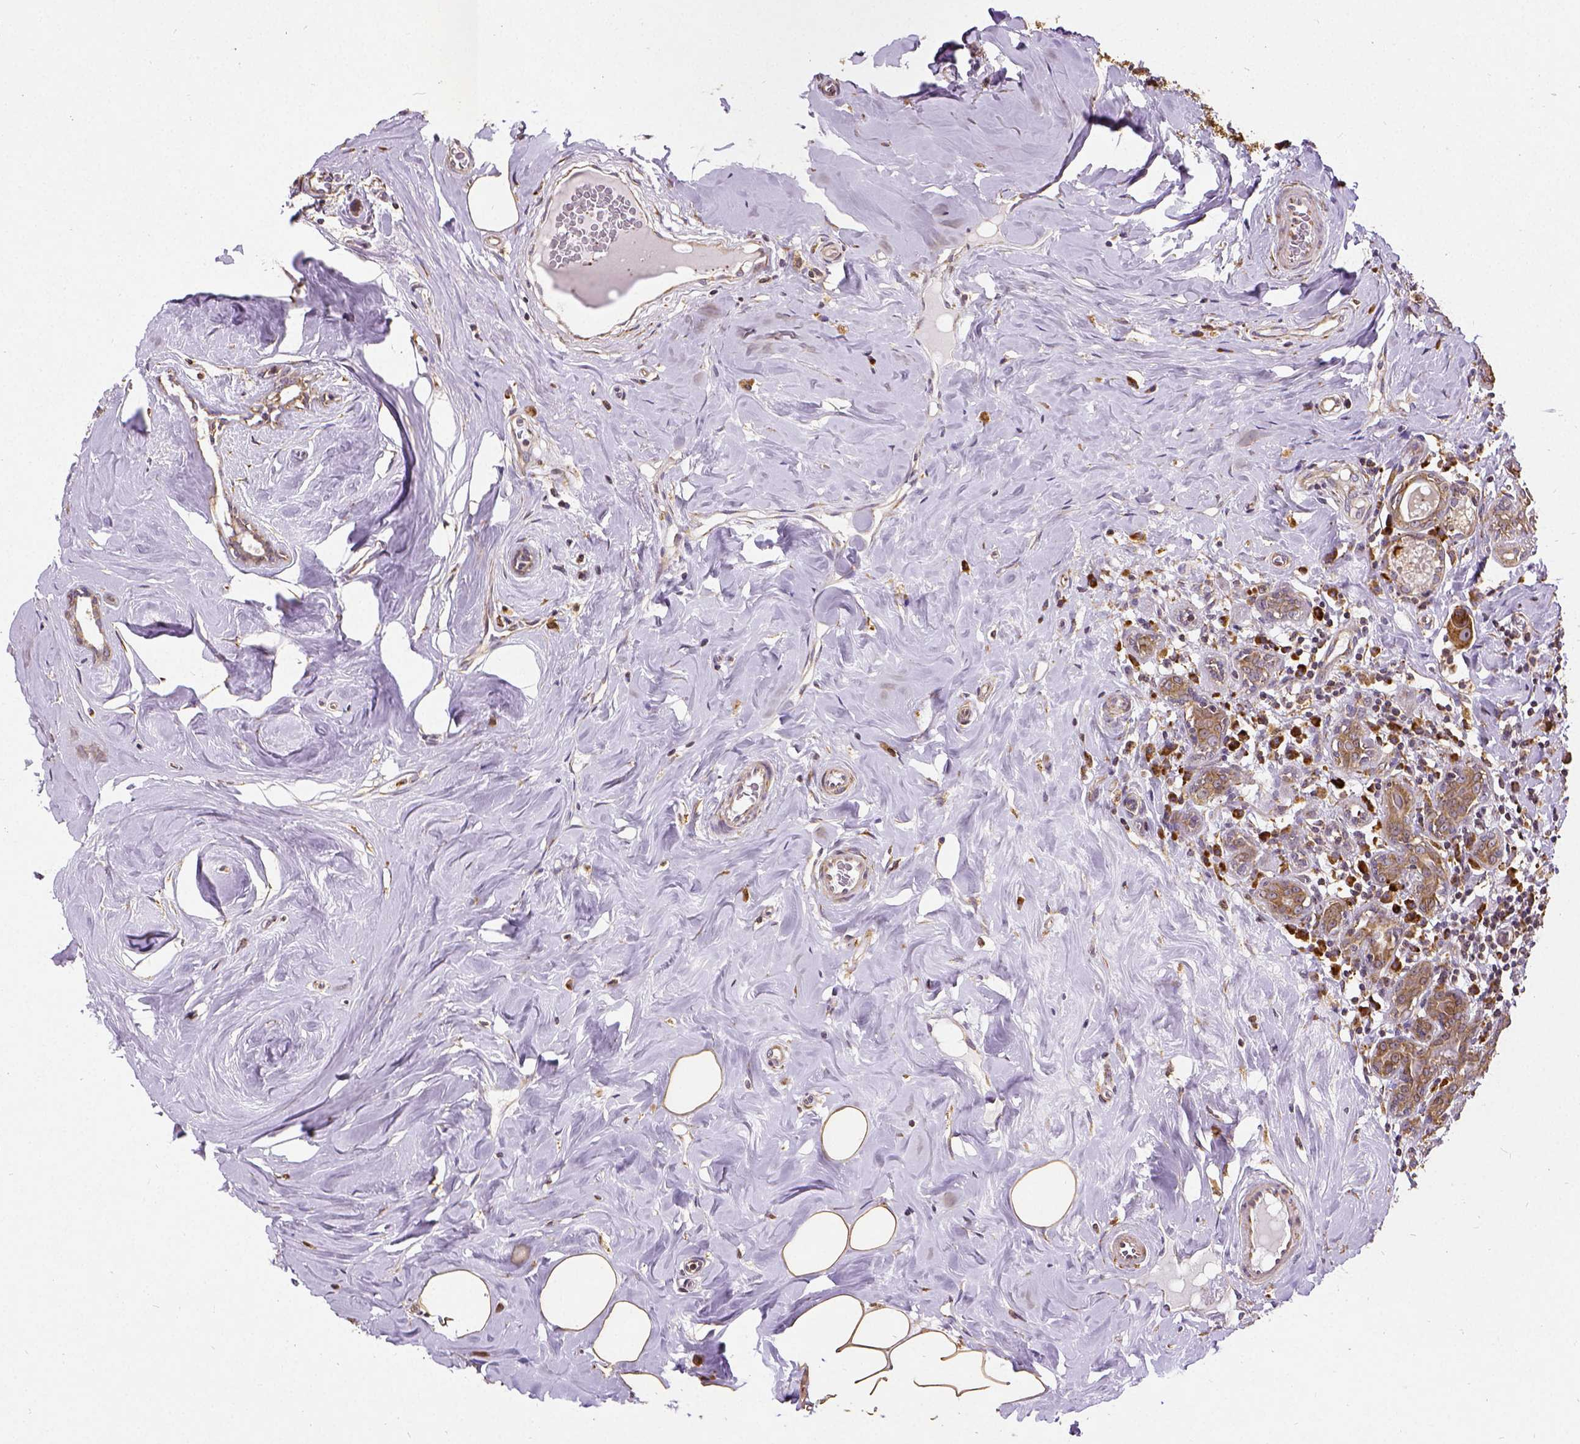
{"staining": {"intensity": "moderate", "quantity": ">75%", "location": "cytoplasmic/membranous"}, "tissue": "breast cancer", "cell_type": "Tumor cells", "image_type": "cancer", "snomed": [{"axis": "morphology", "description": "Normal tissue, NOS"}, {"axis": "morphology", "description": "Duct carcinoma"}, {"axis": "topography", "description": "Breast"}], "caption": "Moderate cytoplasmic/membranous positivity is identified in about >75% of tumor cells in breast cancer.", "gene": "MTDH", "patient": {"sex": "female", "age": 43}}